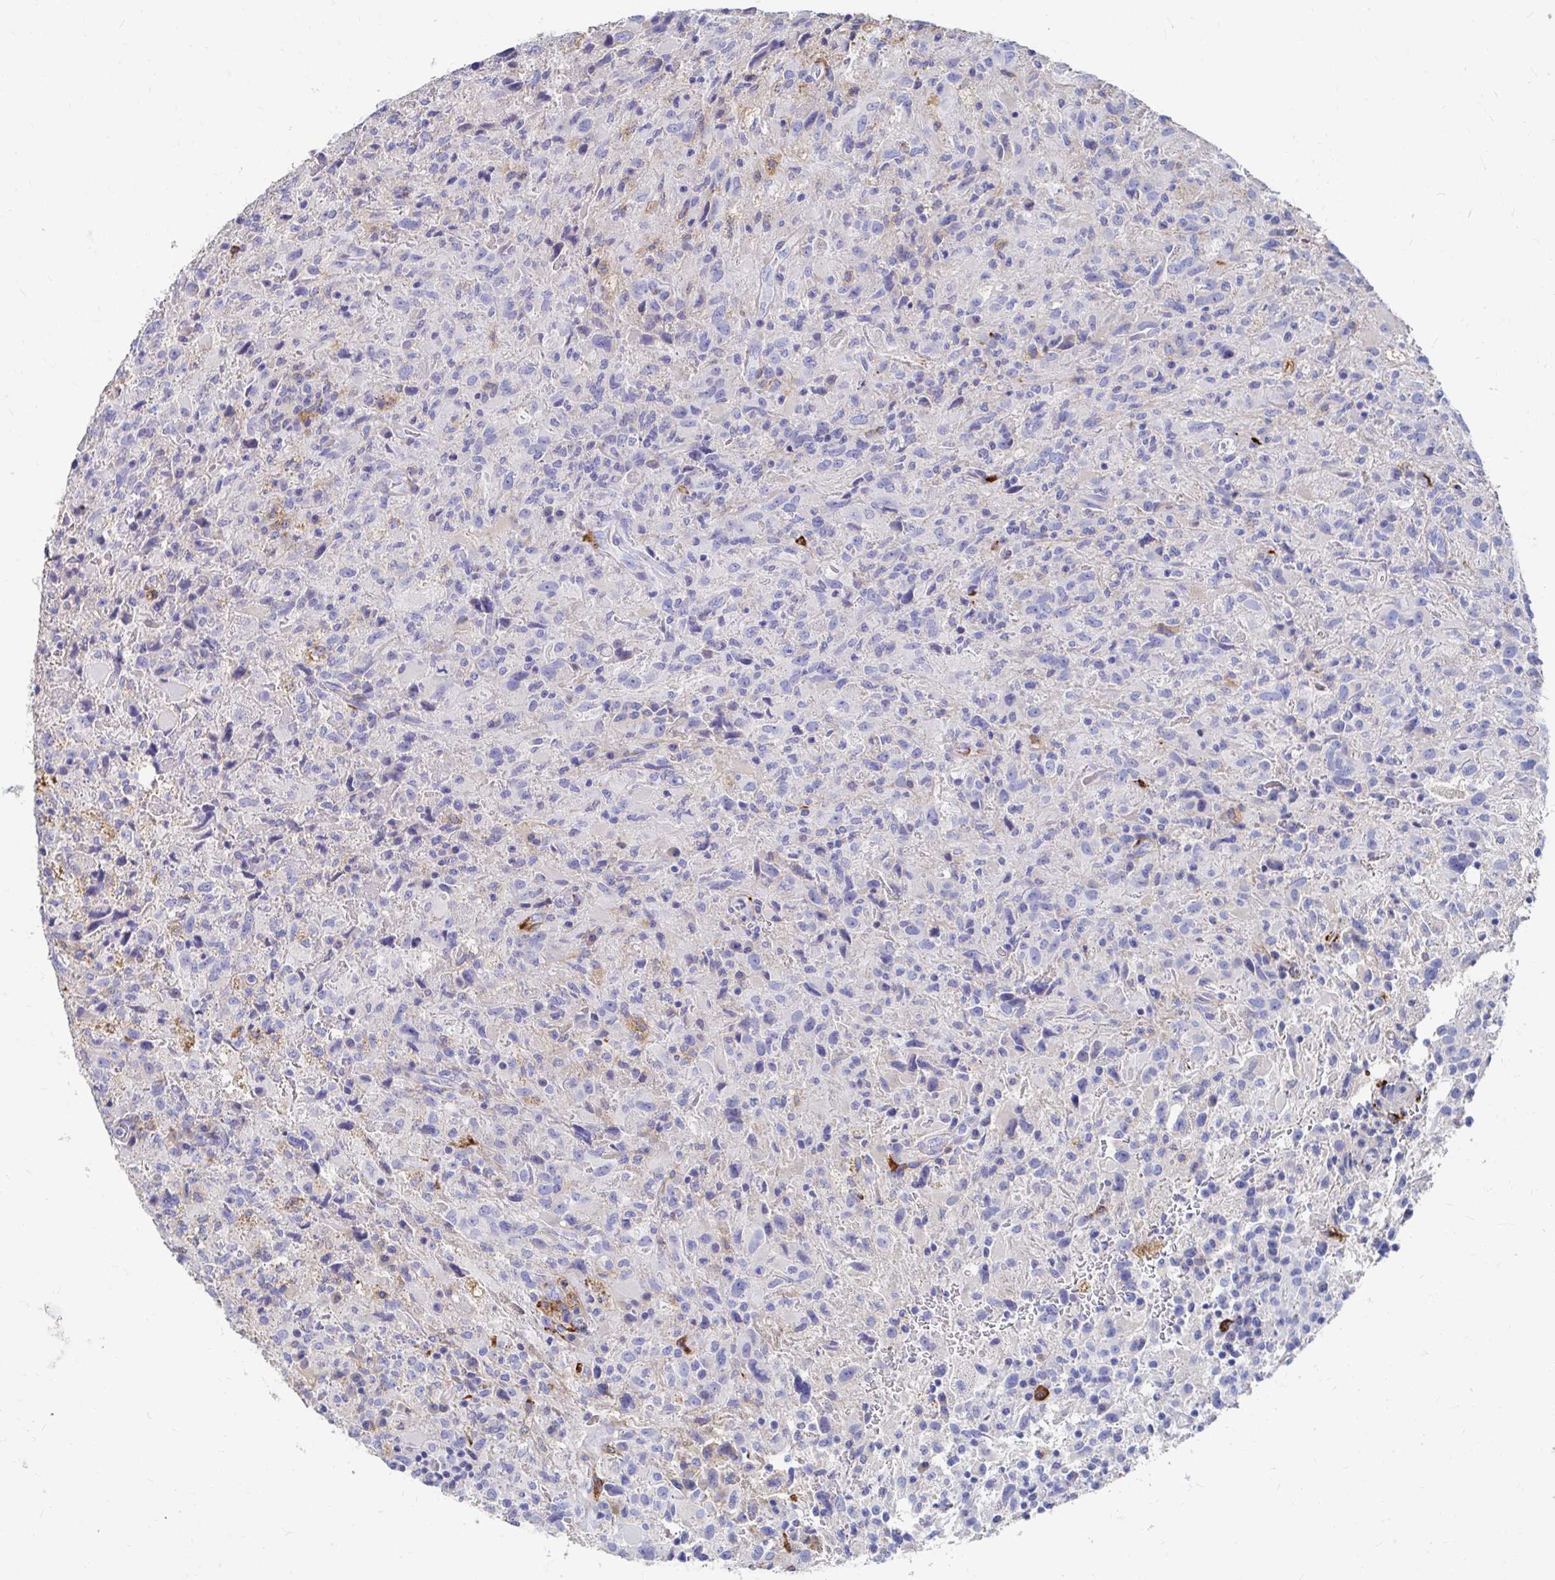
{"staining": {"intensity": "negative", "quantity": "none", "location": "none"}, "tissue": "glioma", "cell_type": "Tumor cells", "image_type": "cancer", "snomed": [{"axis": "morphology", "description": "Glioma, malignant, High grade"}, {"axis": "topography", "description": "Brain"}], "caption": "Photomicrograph shows no protein positivity in tumor cells of malignant glioma (high-grade) tissue.", "gene": "LAMC3", "patient": {"sex": "male", "age": 68}}